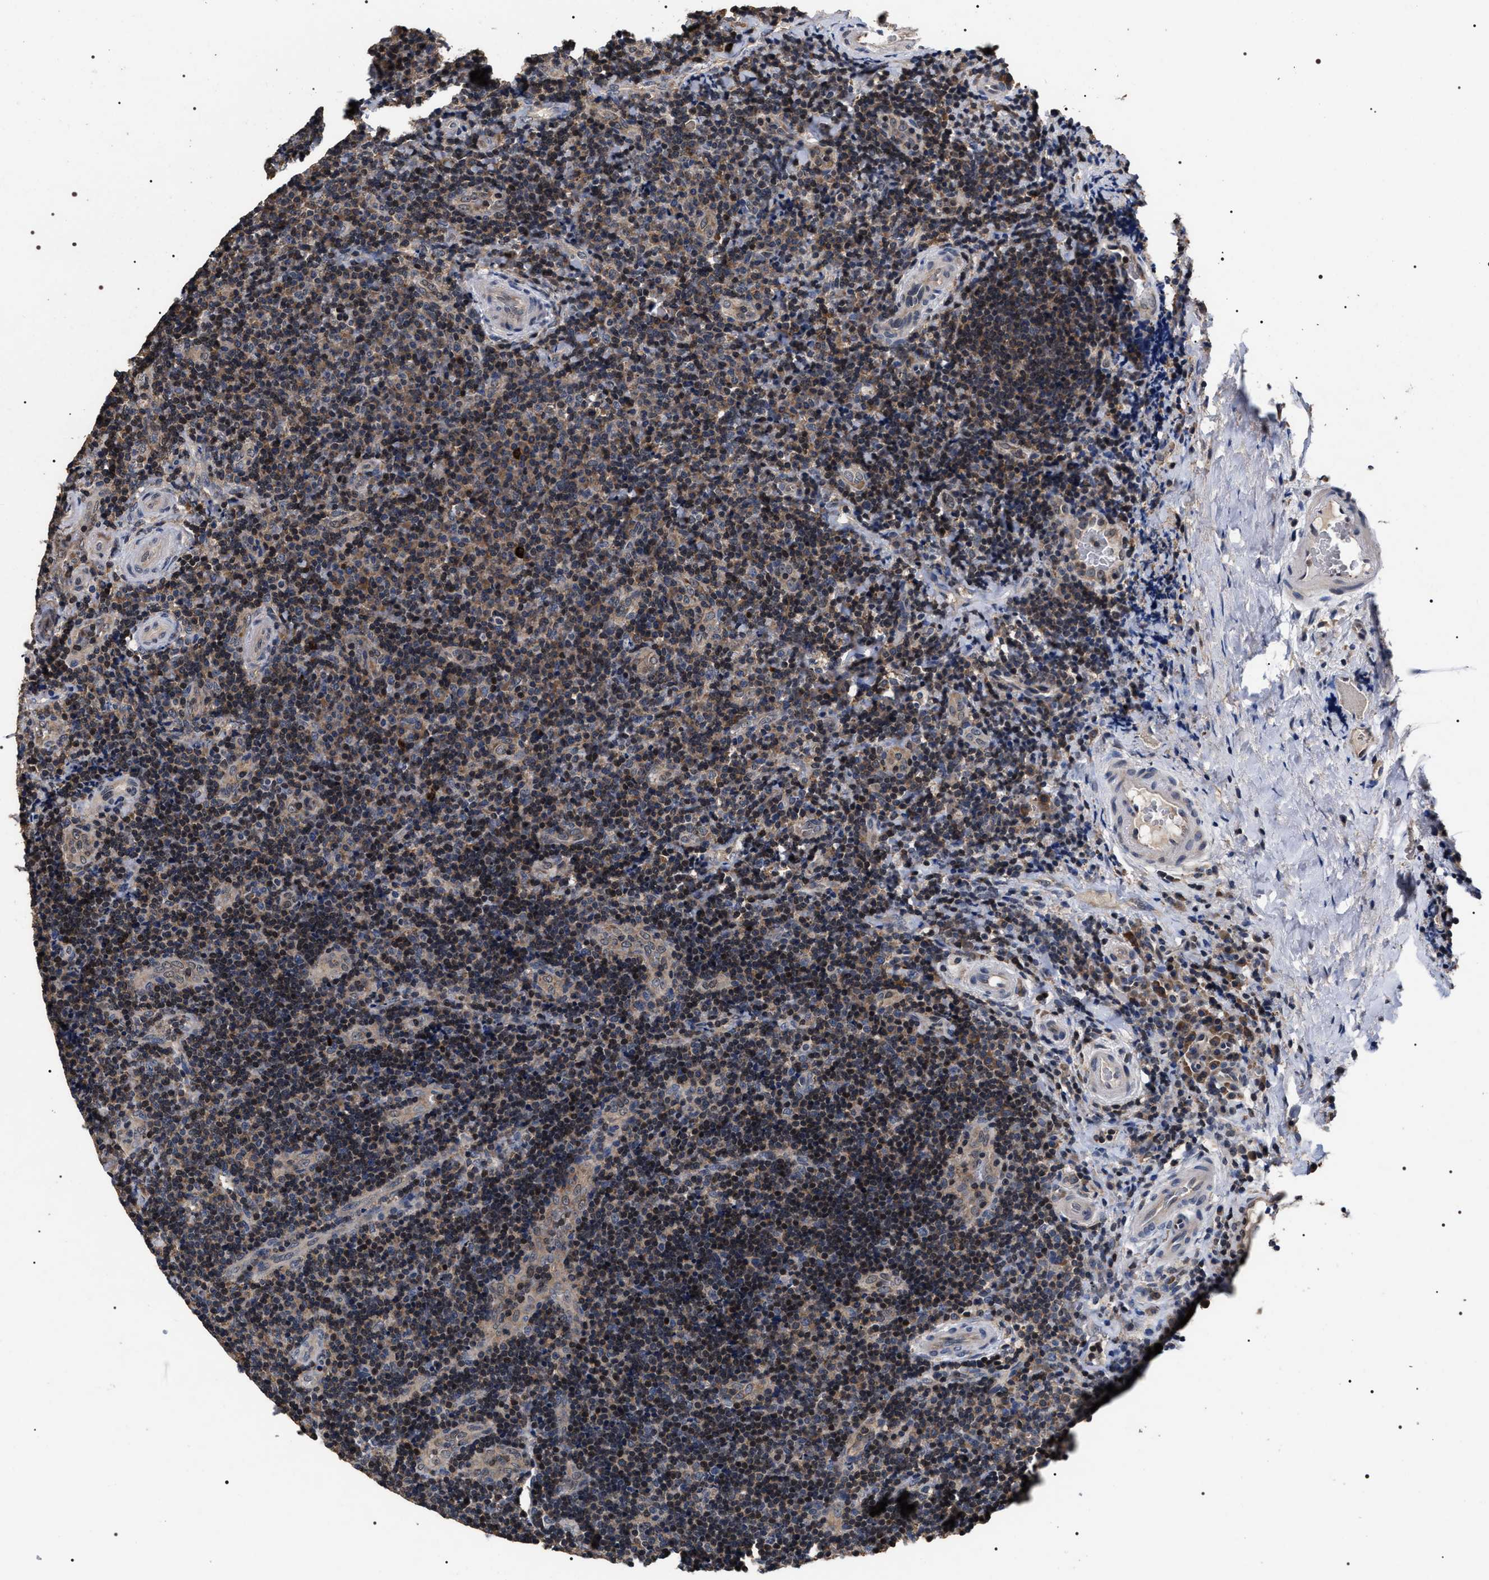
{"staining": {"intensity": "moderate", "quantity": "25%-75%", "location": "cytoplasmic/membranous"}, "tissue": "lymphoma", "cell_type": "Tumor cells", "image_type": "cancer", "snomed": [{"axis": "morphology", "description": "Malignant lymphoma, non-Hodgkin's type, High grade"}, {"axis": "topography", "description": "Tonsil"}], "caption": "An IHC image of neoplastic tissue is shown. Protein staining in brown shows moderate cytoplasmic/membranous positivity in lymphoma within tumor cells.", "gene": "UPF3A", "patient": {"sex": "female", "age": 36}}